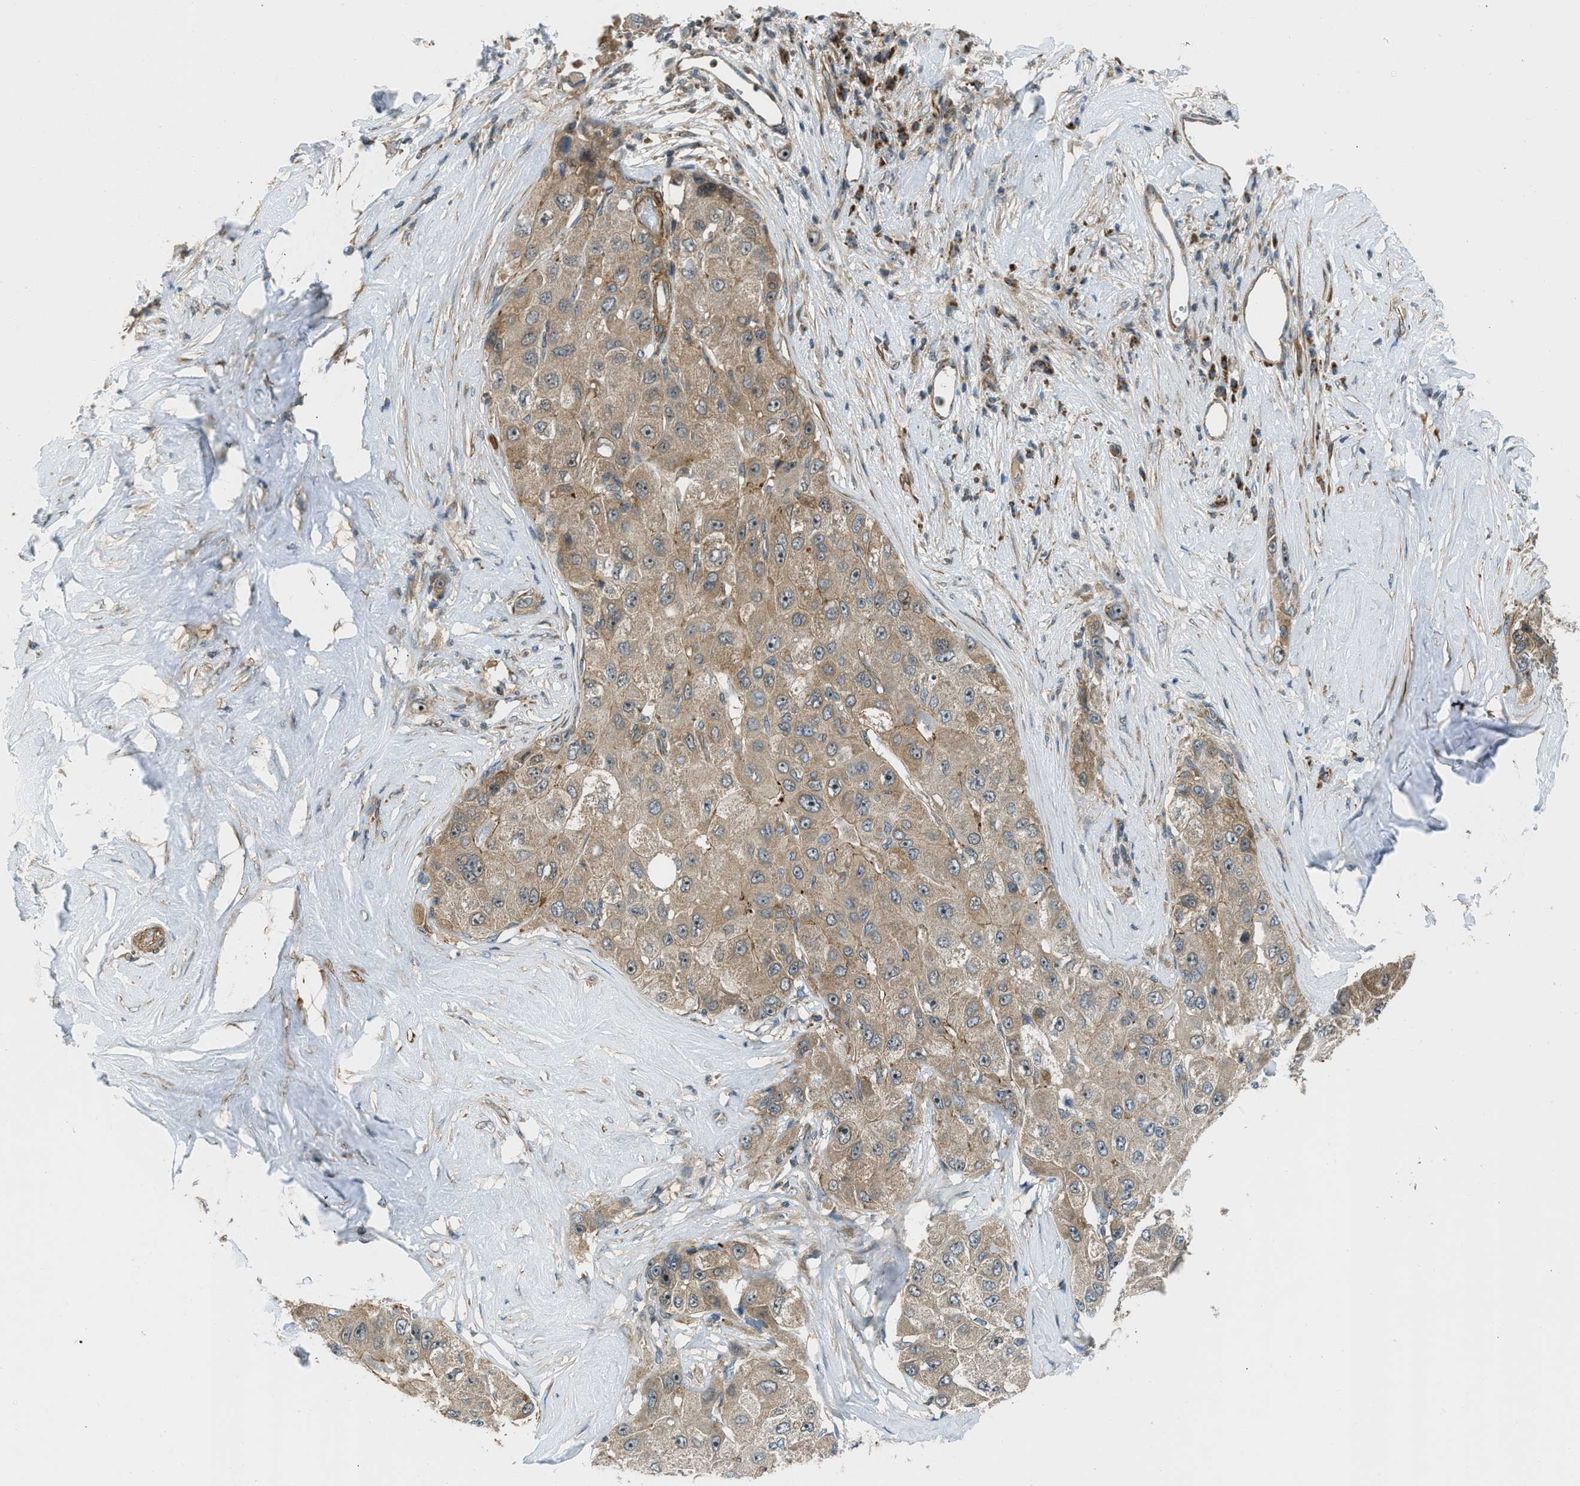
{"staining": {"intensity": "moderate", "quantity": ">75%", "location": "cytoplasmic/membranous"}, "tissue": "liver cancer", "cell_type": "Tumor cells", "image_type": "cancer", "snomed": [{"axis": "morphology", "description": "Carcinoma, Hepatocellular, NOS"}, {"axis": "topography", "description": "Liver"}], "caption": "About >75% of tumor cells in human liver hepatocellular carcinoma demonstrate moderate cytoplasmic/membranous protein positivity as visualized by brown immunohistochemical staining.", "gene": "SESN2", "patient": {"sex": "male", "age": 80}}